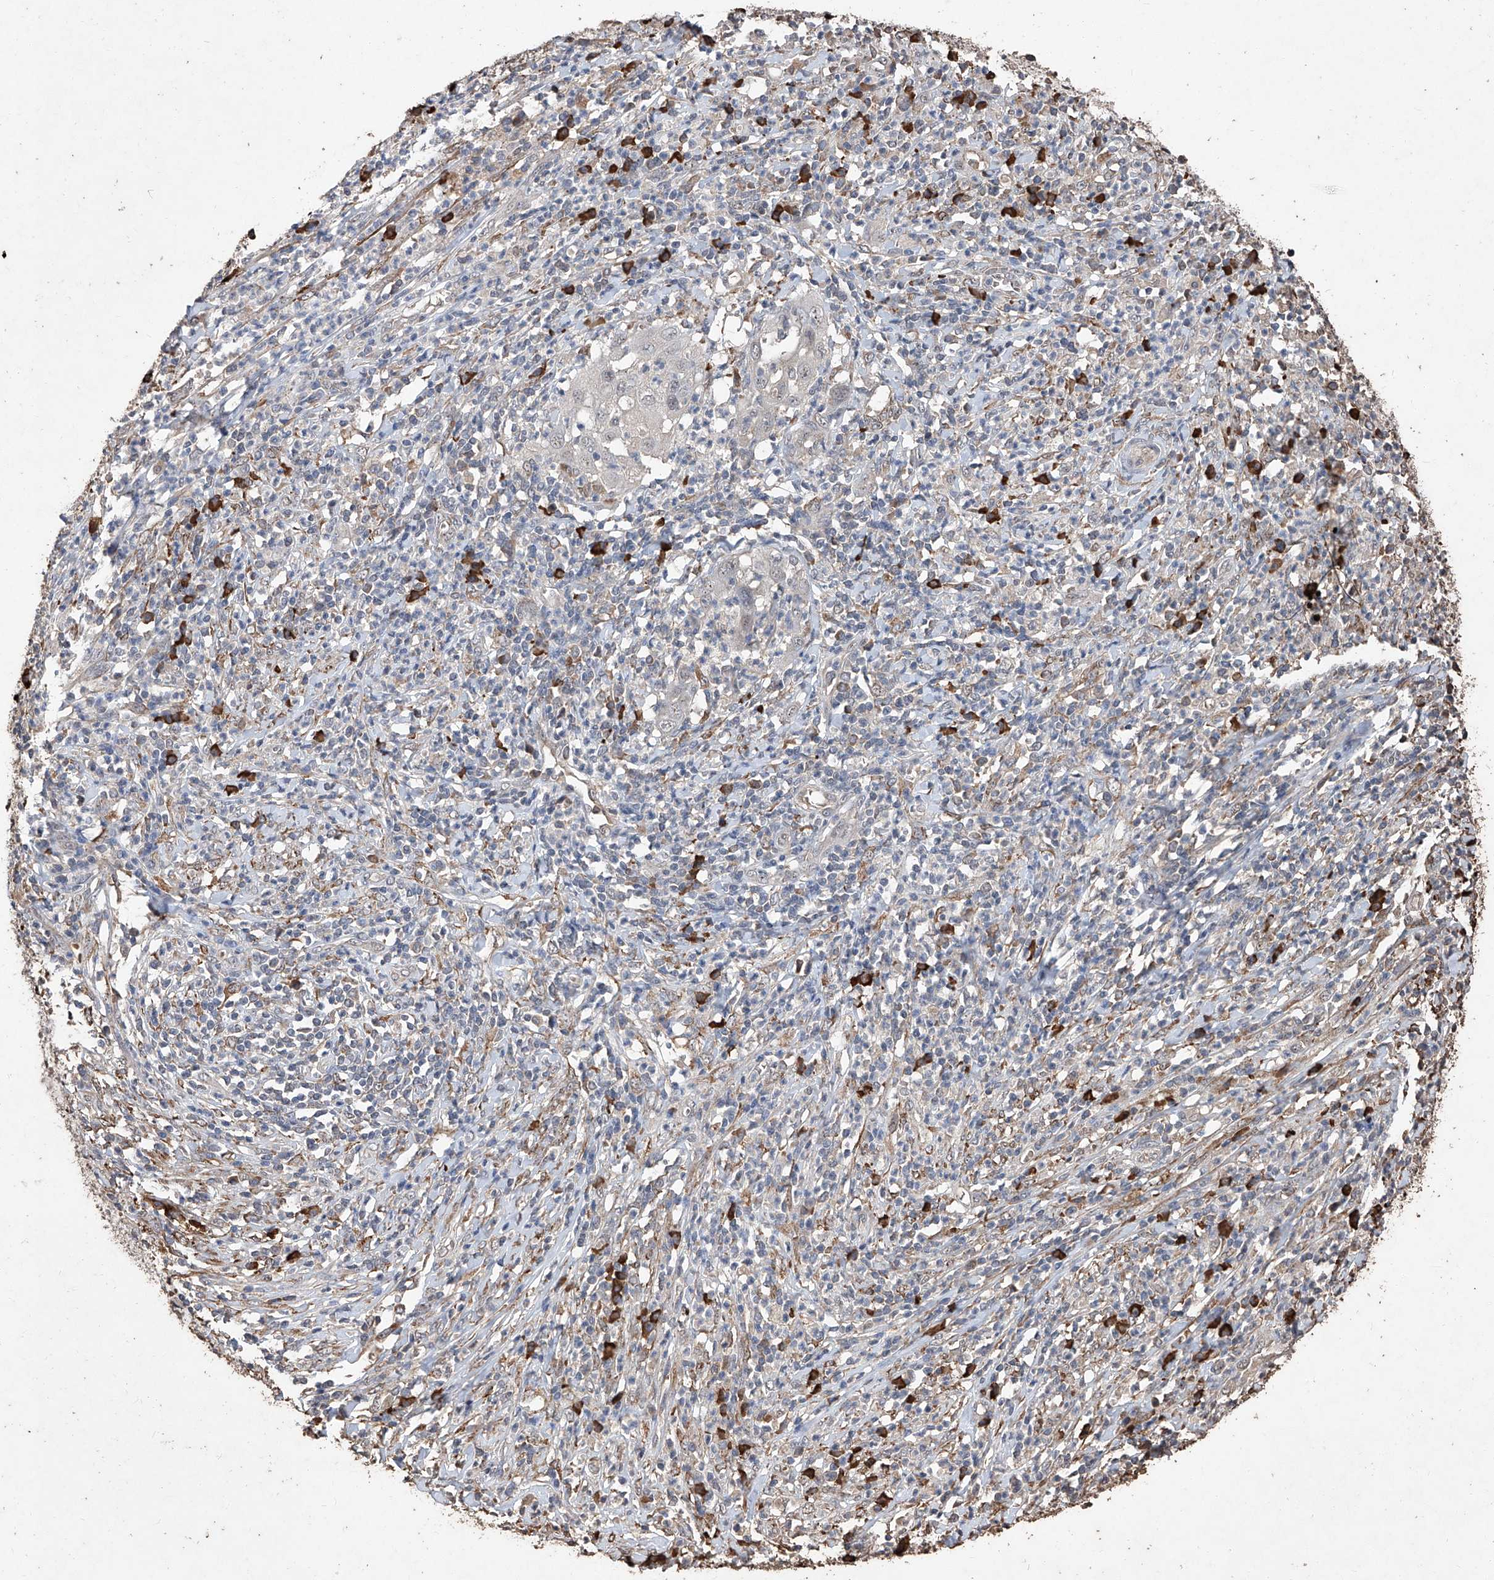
{"staining": {"intensity": "weak", "quantity": "25%-75%", "location": "nuclear"}, "tissue": "cervical cancer", "cell_type": "Tumor cells", "image_type": "cancer", "snomed": [{"axis": "morphology", "description": "Squamous cell carcinoma, NOS"}, {"axis": "topography", "description": "Cervix"}], "caption": "Cervical cancer (squamous cell carcinoma) tissue reveals weak nuclear staining in about 25%-75% of tumor cells", "gene": "EML1", "patient": {"sex": "female", "age": 32}}